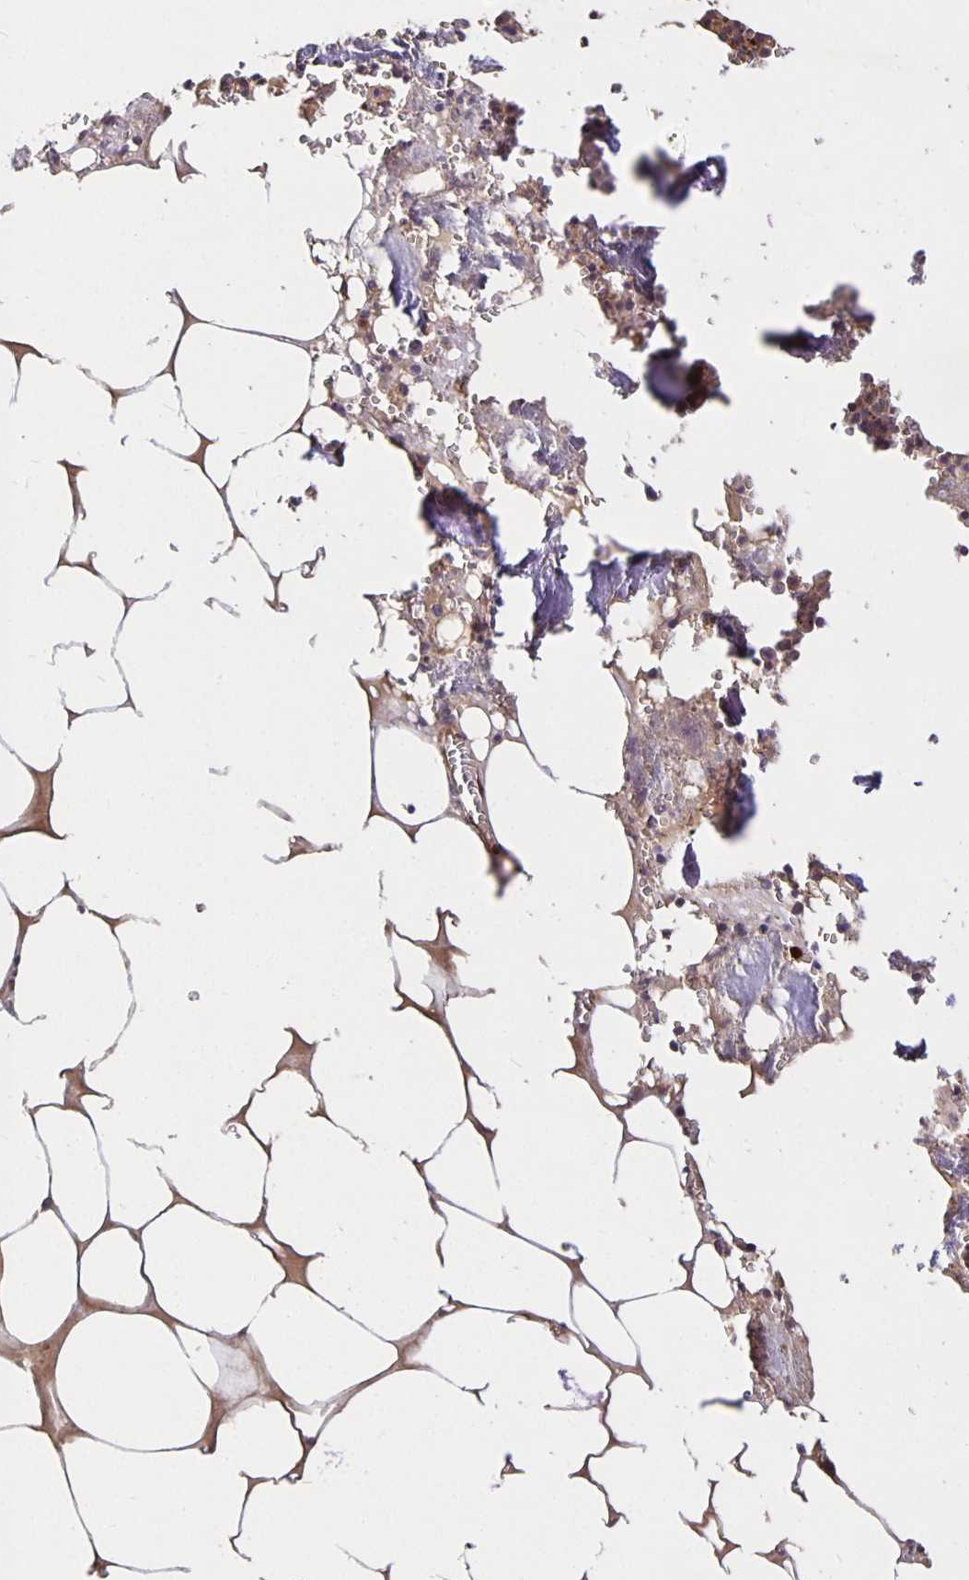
{"staining": {"intensity": "weak", "quantity": "25%-75%", "location": "cytoplasmic/membranous"}, "tissue": "bone marrow", "cell_type": "Hematopoietic cells", "image_type": "normal", "snomed": [{"axis": "morphology", "description": "Normal tissue, NOS"}, {"axis": "topography", "description": "Bone marrow"}], "caption": "DAB immunohistochemical staining of normal human bone marrow shows weak cytoplasmic/membranous protein positivity in about 25%-75% of hematopoietic cells.", "gene": "NOG", "patient": {"sex": "male", "age": 54}}